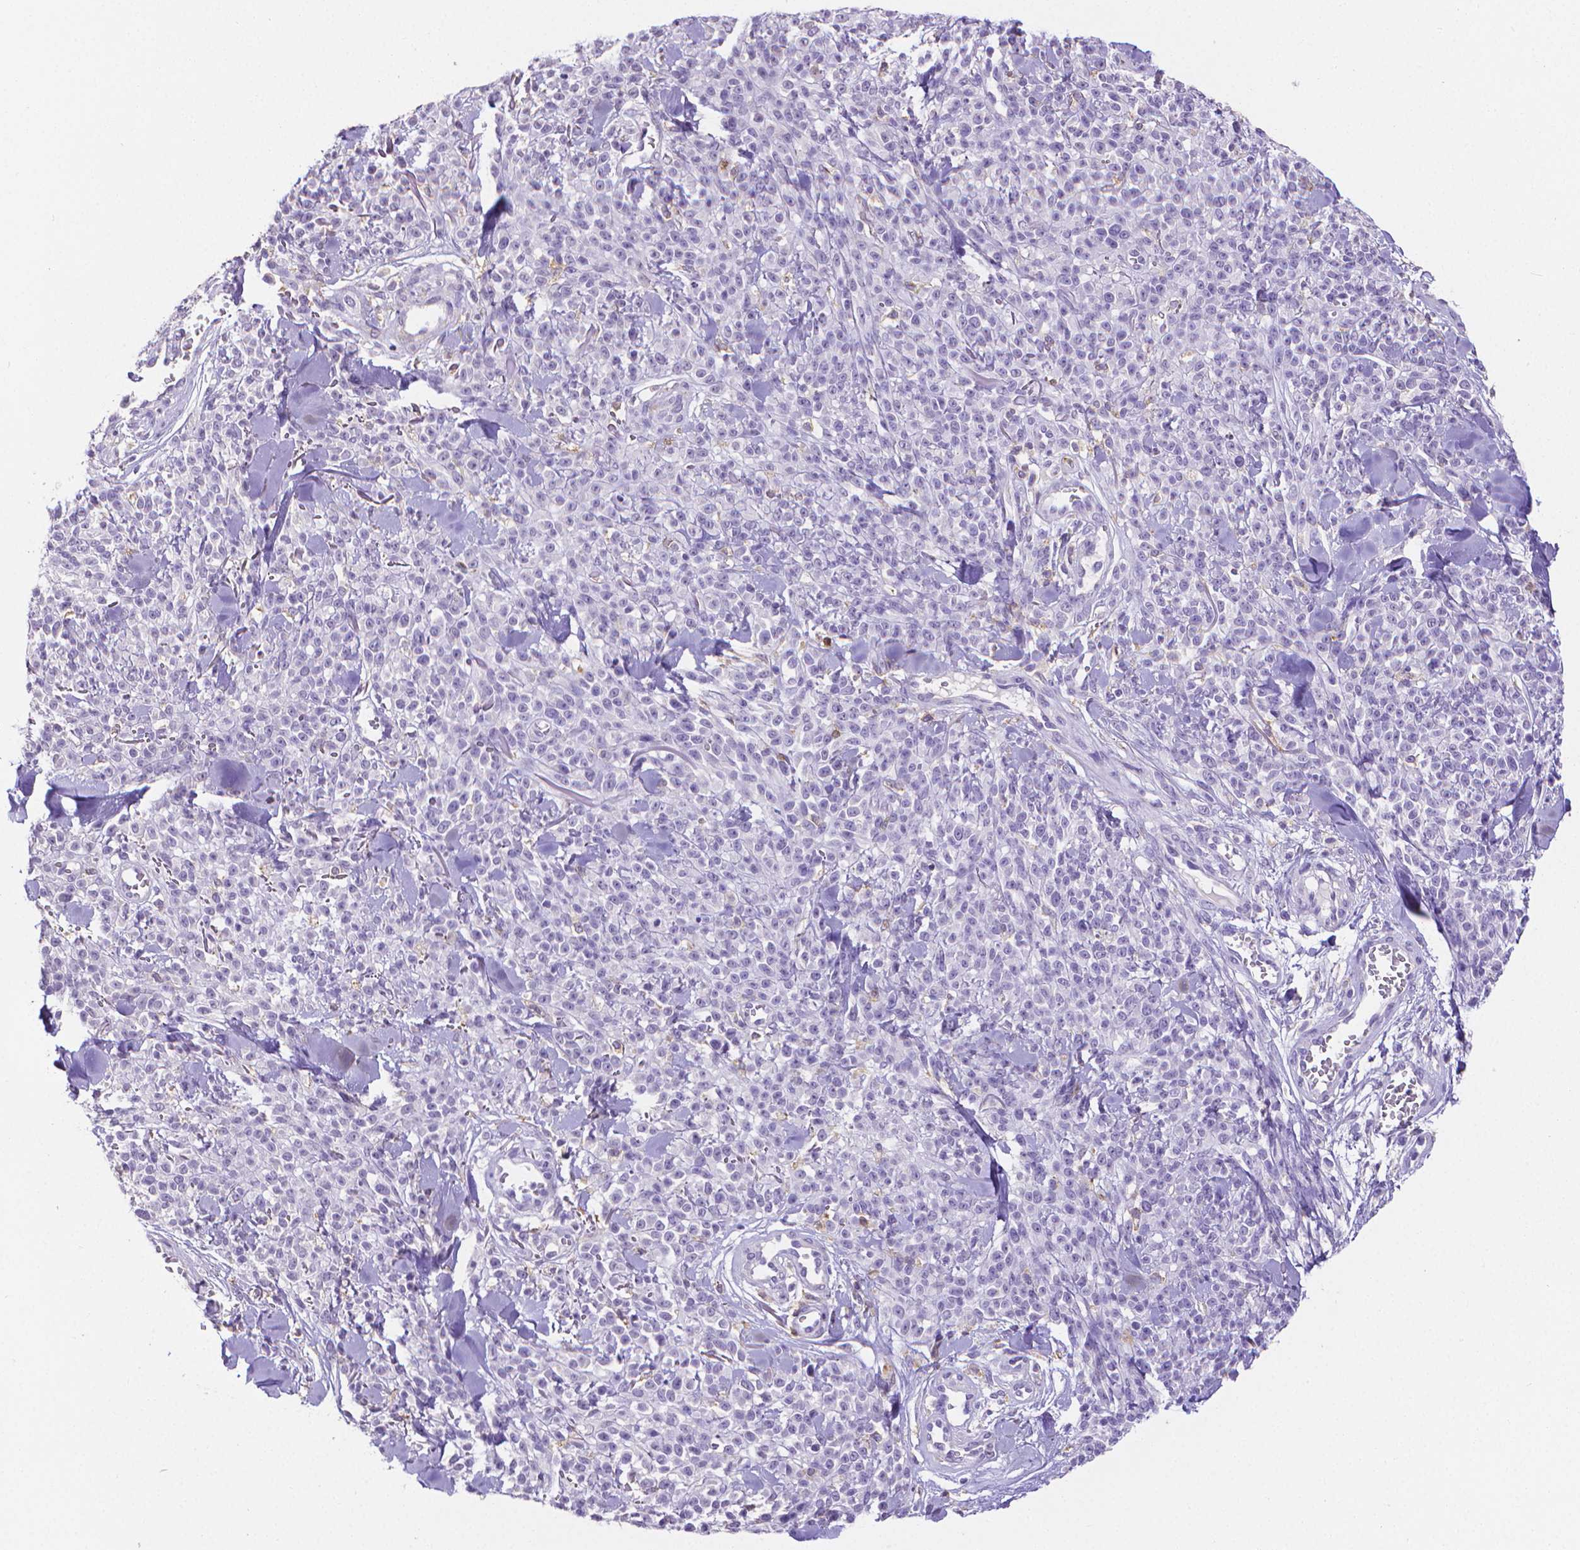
{"staining": {"intensity": "negative", "quantity": "none", "location": "none"}, "tissue": "melanoma", "cell_type": "Tumor cells", "image_type": "cancer", "snomed": [{"axis": "morphology", "description": "Malignant melanoma, NOS"}, {"axis": "topography", "description": "Skin"}, {"axis": "topography", "description": "Skin of trunk"}], "caption": "DAB immunohistochemical staining of malignant melanoma displays no significant staining in tumor cells. Nuclei are stained in blue.", "gene": "CD4", "patient": {"sex": "male", "age": 74}}